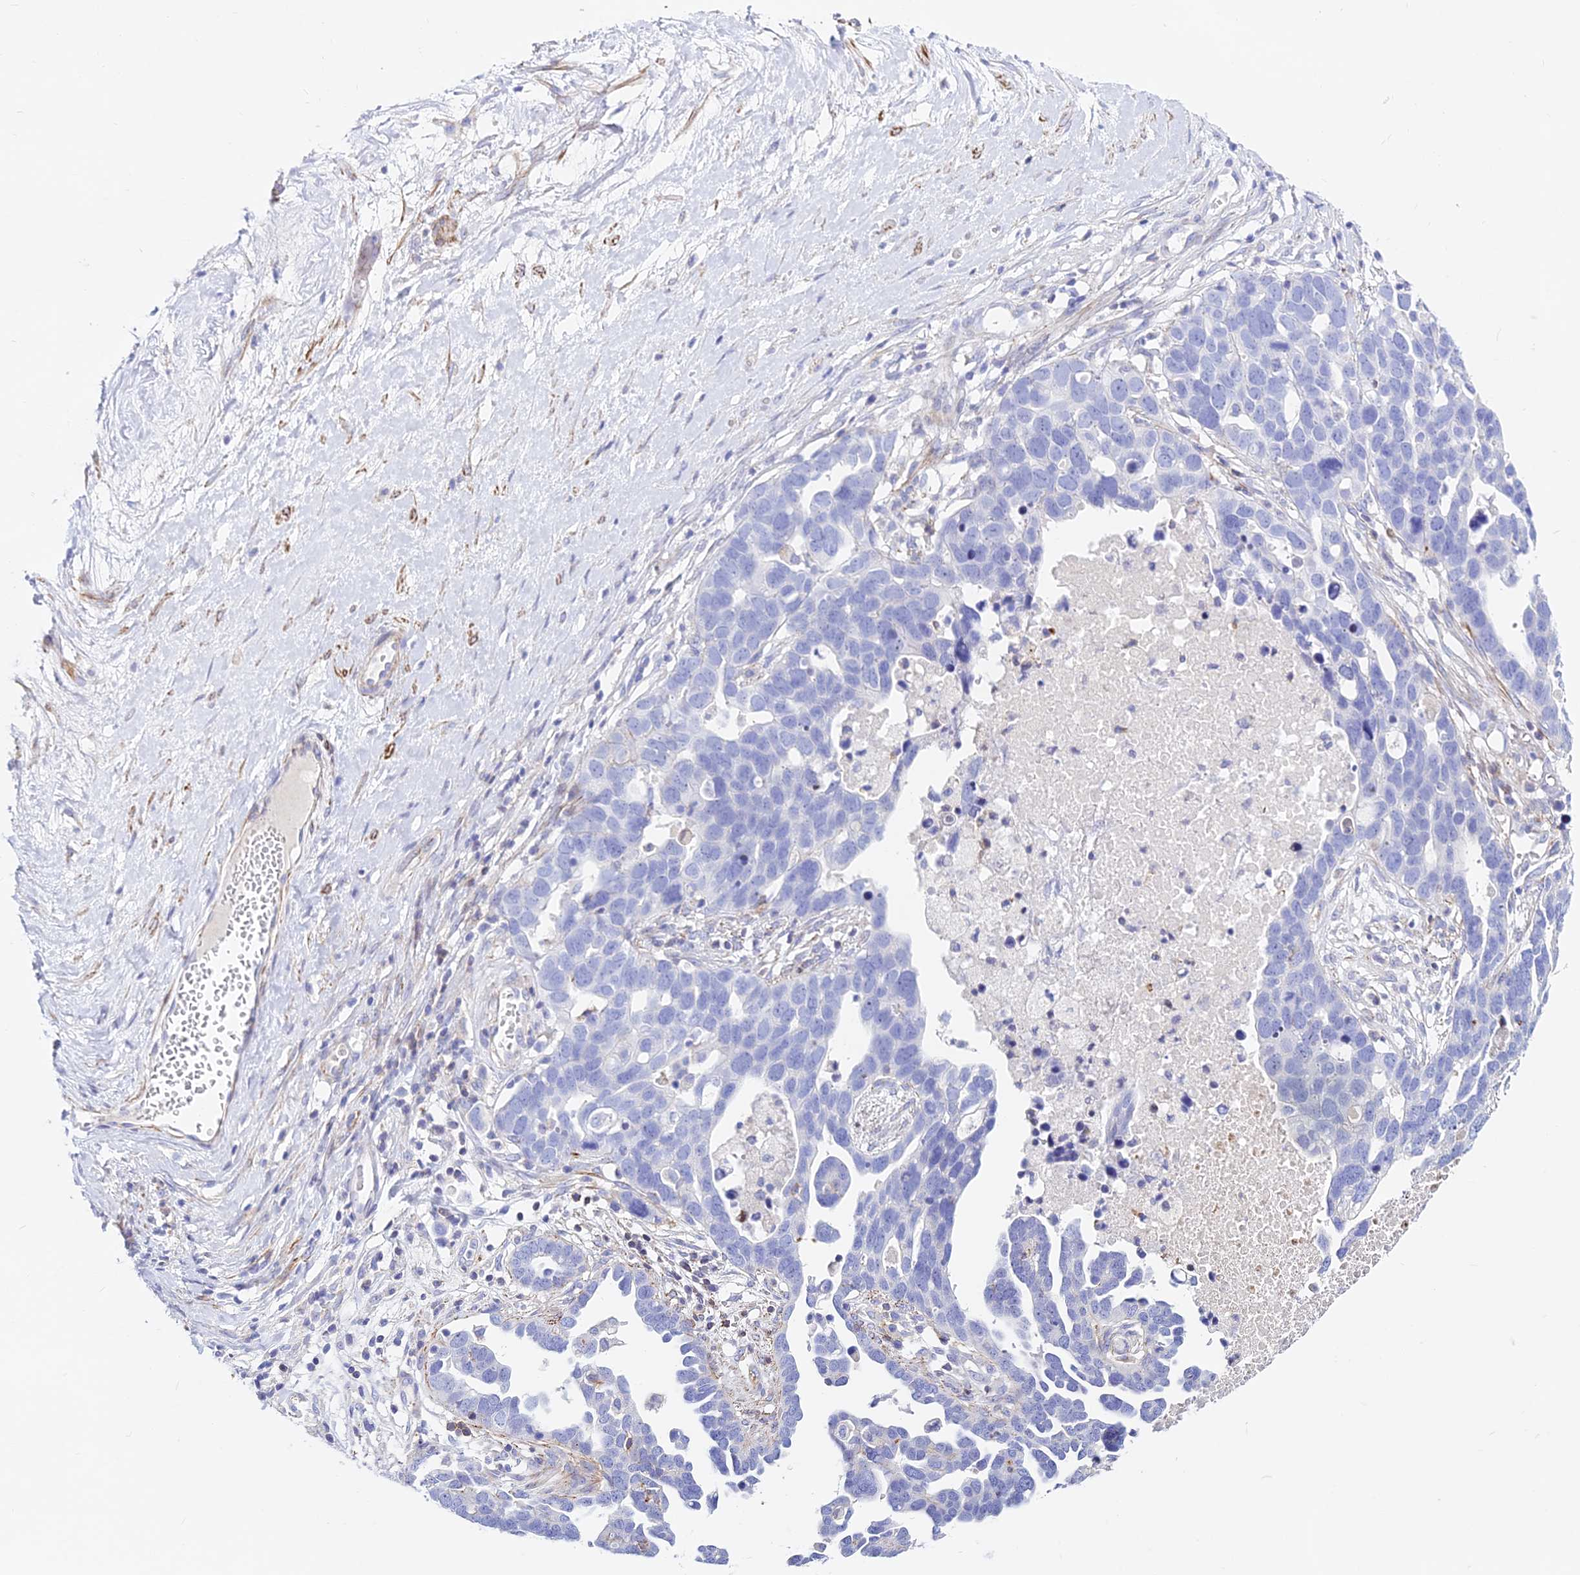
{"staining": {"intensity": "negative", "quantity": "none", "location": "none"}, "tissue": "ovarian cancer", "cell_type": "Tumor cells", "image_type": "cancer", "snomed": [{"axis": "morphology", "description": "Cystadenocarcinoma, serous, NOS"}, {"axis": "topography", "description": "Ovary"}], "caption": "An immunohistochemistry (IHC) micrograph of ovarian cancer (serous cystadenocarcinoma) is shown. There is no staining in tumor cells of ovarian cancer (serous cystadenocarcinoma). The staining is performed using DAB brown chromogen with nuclei counter-stained in using hematoxylin.", "gene": "DLX1", "patient": {"sex": "female", "age": 54}}